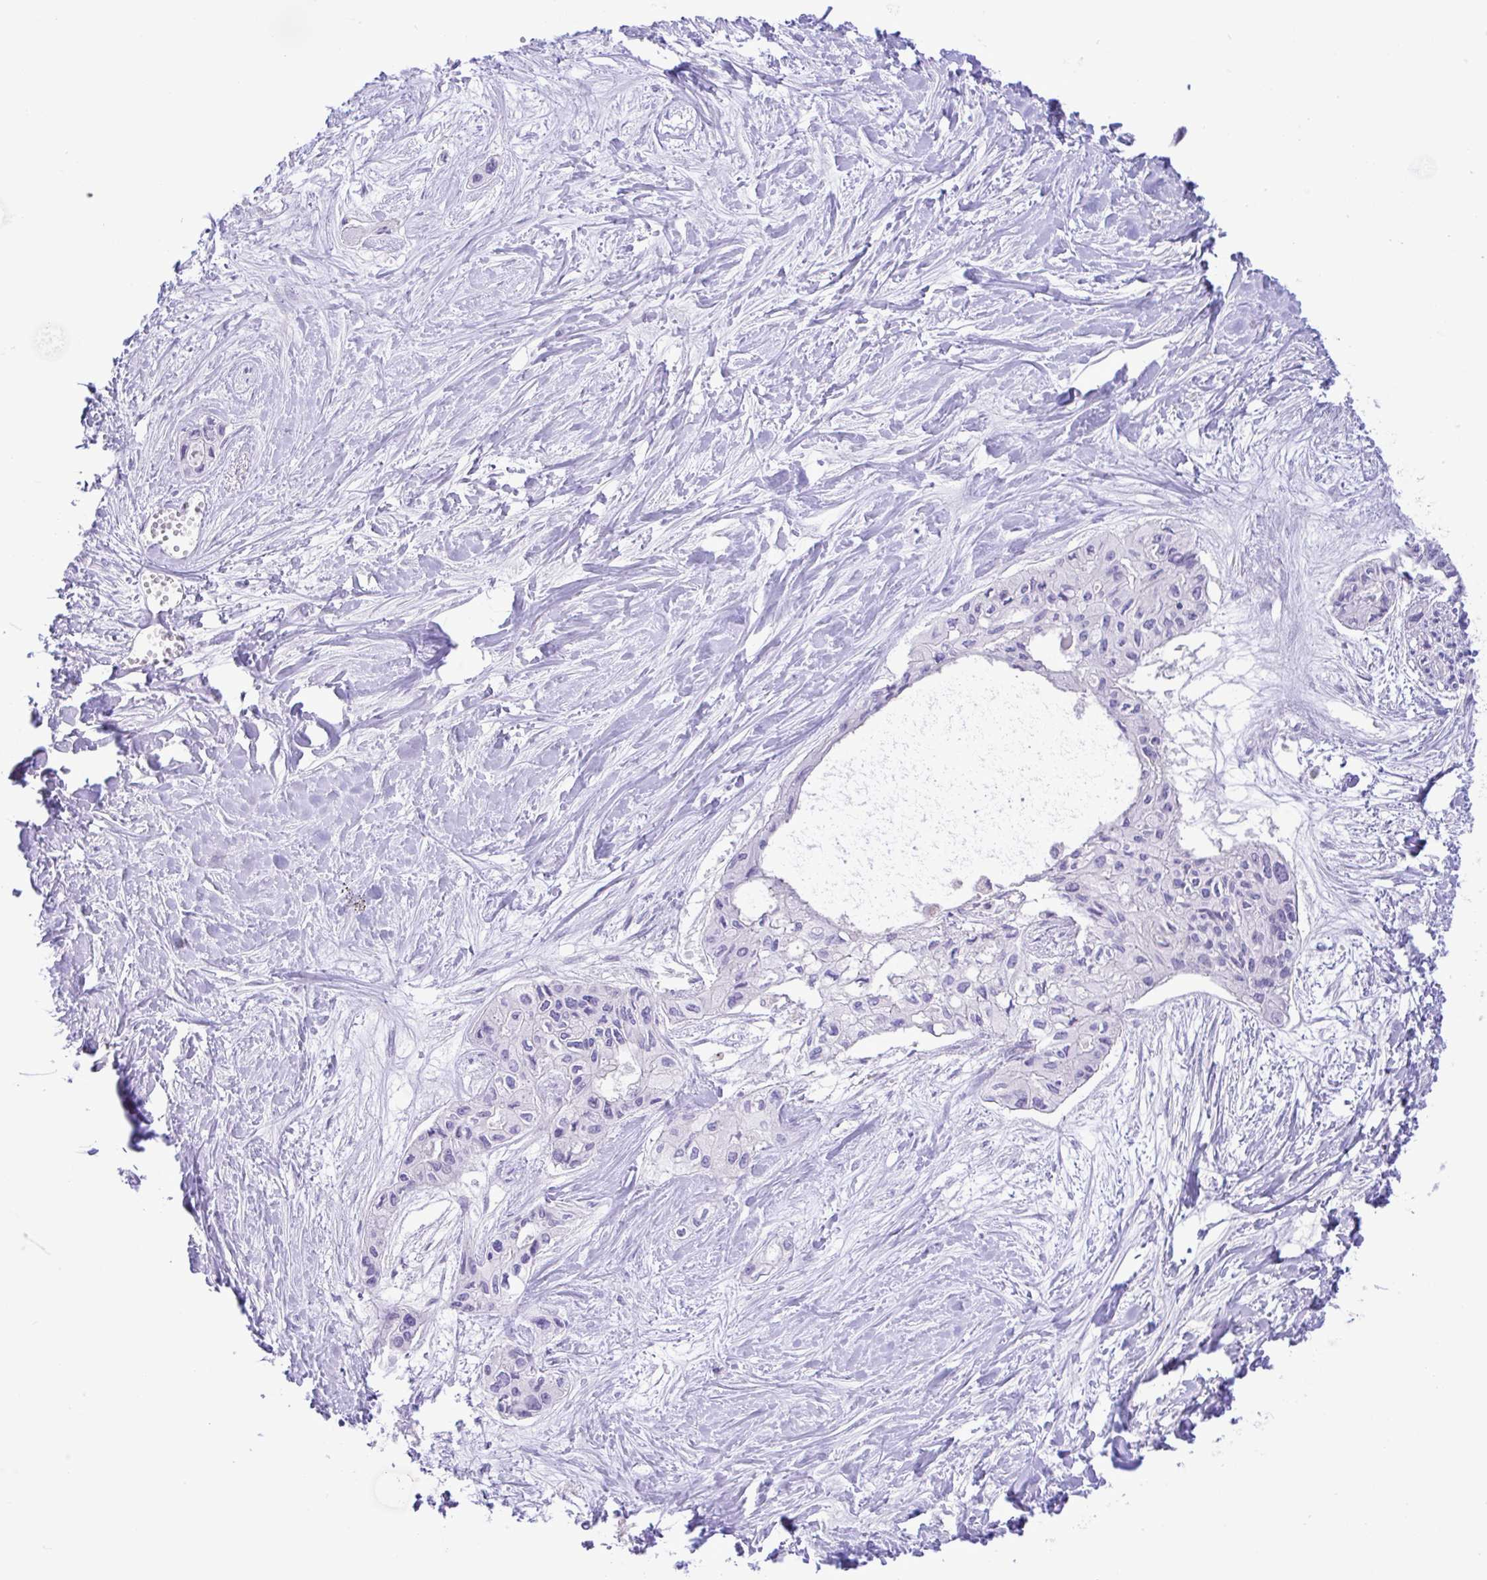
{"staining": {"intensity": "negative", "quantity": "none", "location": "none"}, "tissue": "pancreatic cancer", "cell_type": "Tumor cells", "image_type": "cancer", "snomed": [{"axis": "morphology", "description": "Adenocarcinoma, NOS"}, {"axis": "topography", "description": "Pancreas"}], "caption": "High power microscopy image of an immunohistochemistry (IHC) micrograph of adenocarcinoma (pancreatic), revealing no significant staining in tumor cells. (DAB IHC visualized using brightfield microscopy, high magnification).", "gene": "ZNF101", "patient": {"sex": "female", "age": 50}}